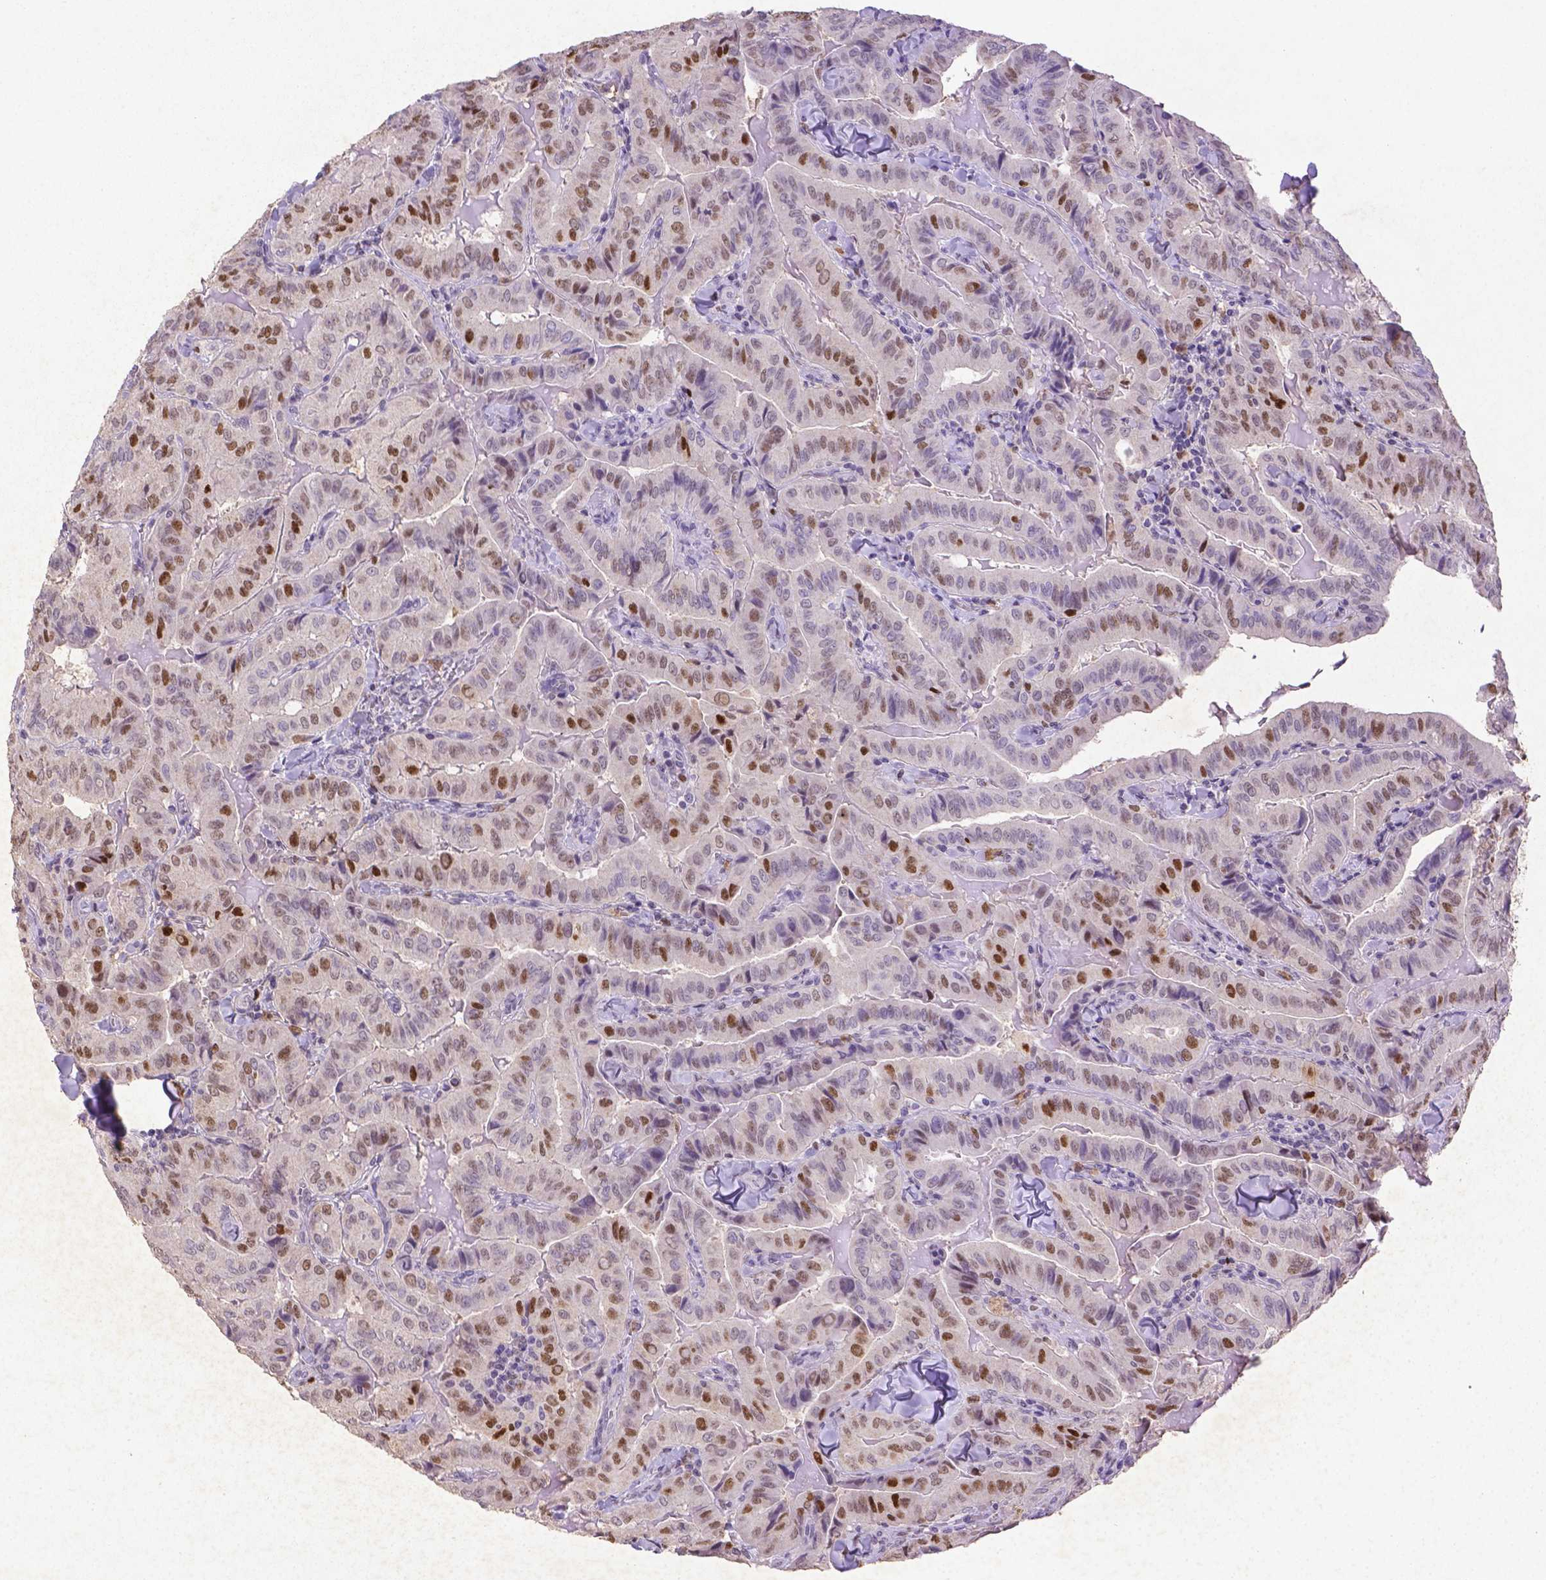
{"staining": {"intensity": "moderate", "quantity": "25%-75%", "location": "nuclear"}, "tissue": "thyroid cancer", "cell_type": "Tumor cells", "image_type": "cancer", "snomed": [{"axis": "morphology", "description": "Papillary adenocarcinoma, NOS"}, {"axis": "topography", "description": "Thyroid gland"}], "caption": "Human papillary adenocarcinoma (thyroid) stained for a protein (brown) displays moderate nuclear positive expression in approximately 25%-75% of tumor cells.", "gene": "CDKN1A", "patient": {"sex": "female", "age": 68}}